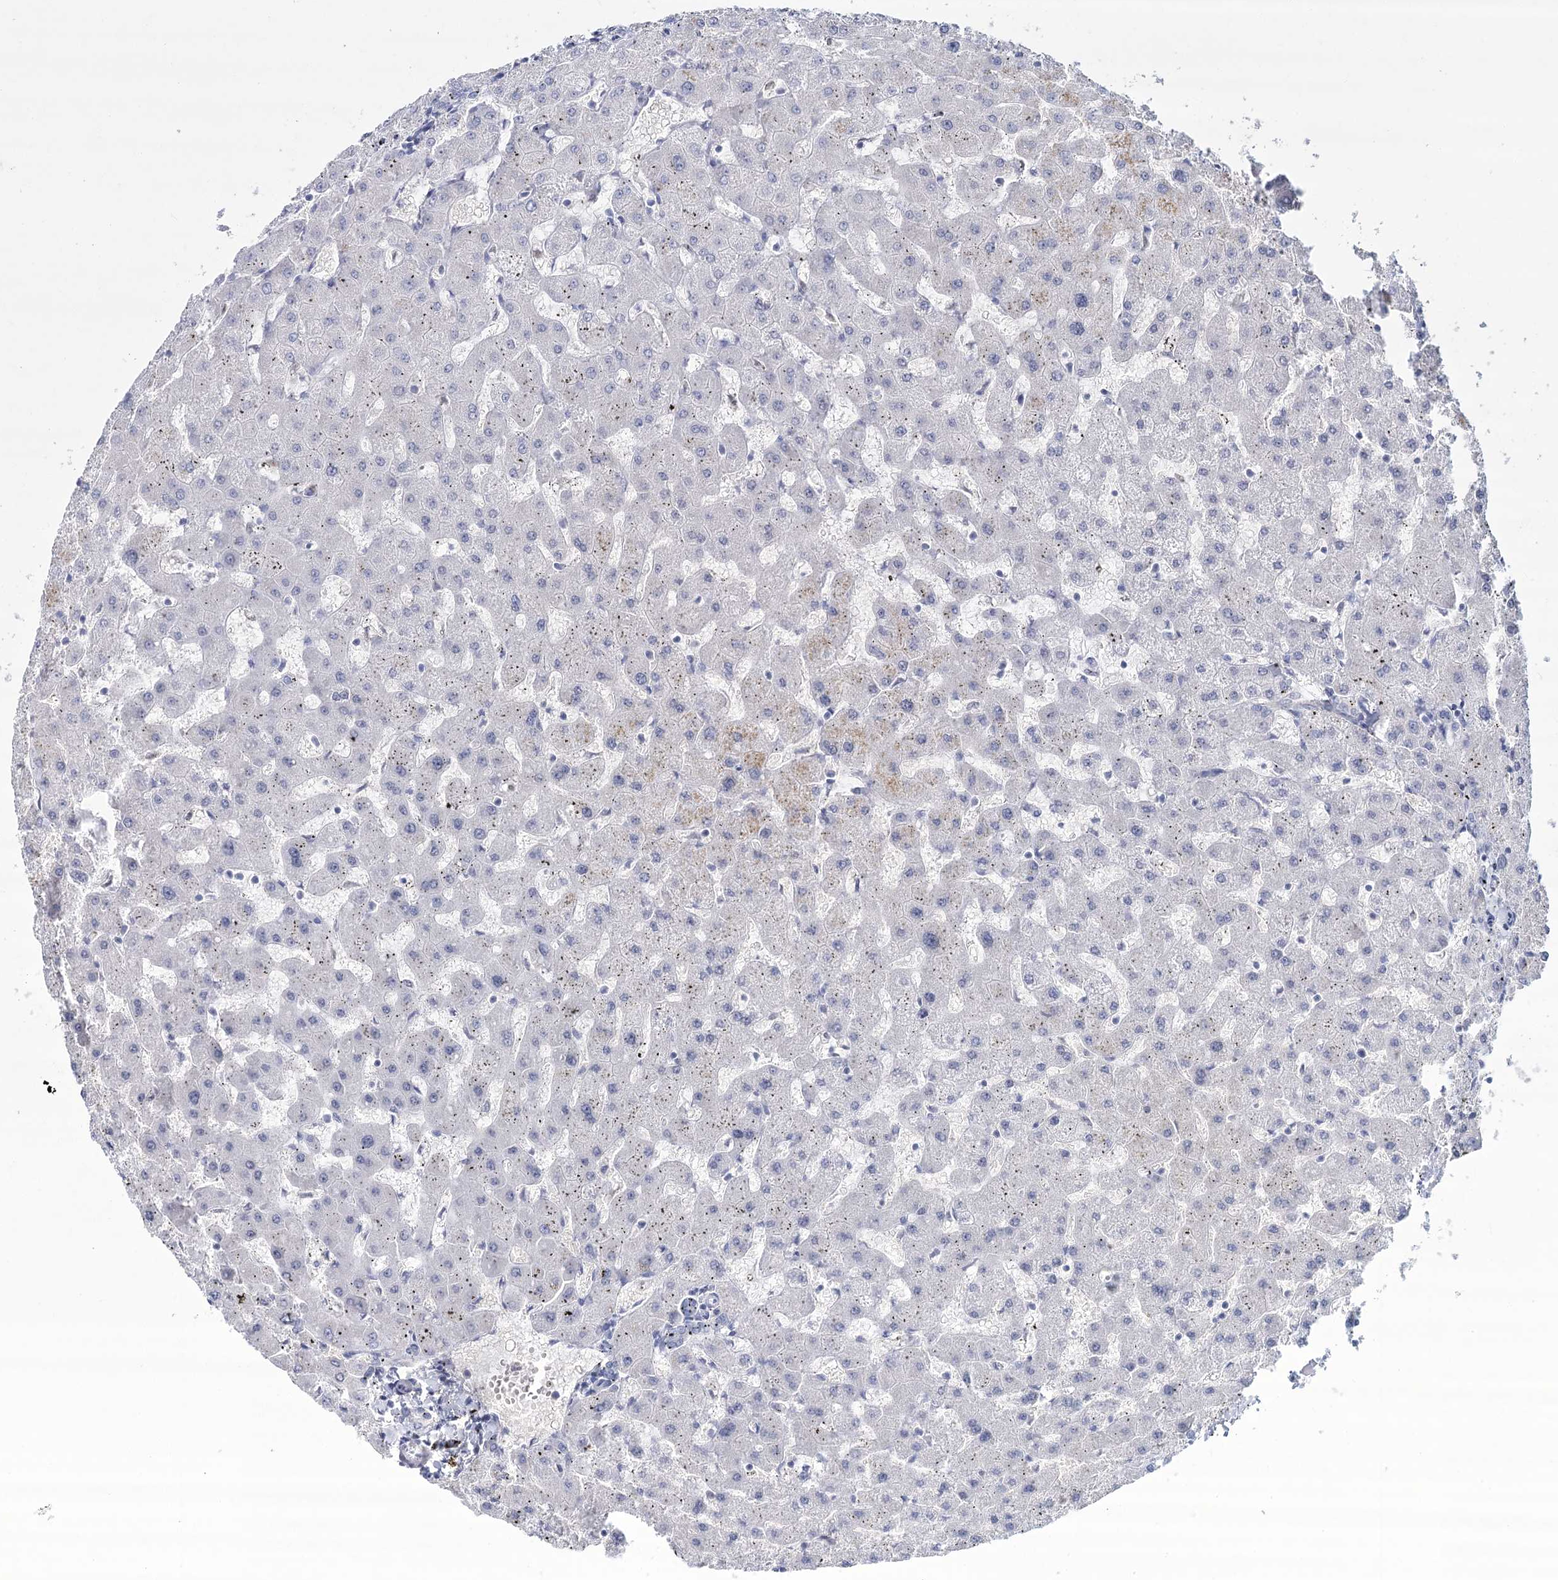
{"staining": {"intensity": "negative", "quantity": "none", "location": "none"}, "tissue": "liver", "cell_type": "Cholangiocytes", "image_type": "normal", "snomed": [{"axis": "morphology", "description": "Normal tissue, NOS"}, {"axis": "topography", "description": "Liver"}], "caption": "The immunohistochemistry (IHC) micrograph has no significant staining in cholangiocytes of liver. Brightfield microscopy of immunohistochemistry (IHC) stained with DAB (brown) and hematoxylin (blue), captured at high magnification.", "gene": "IGSF3", "patient": {"sex": "female", "age": 63}}